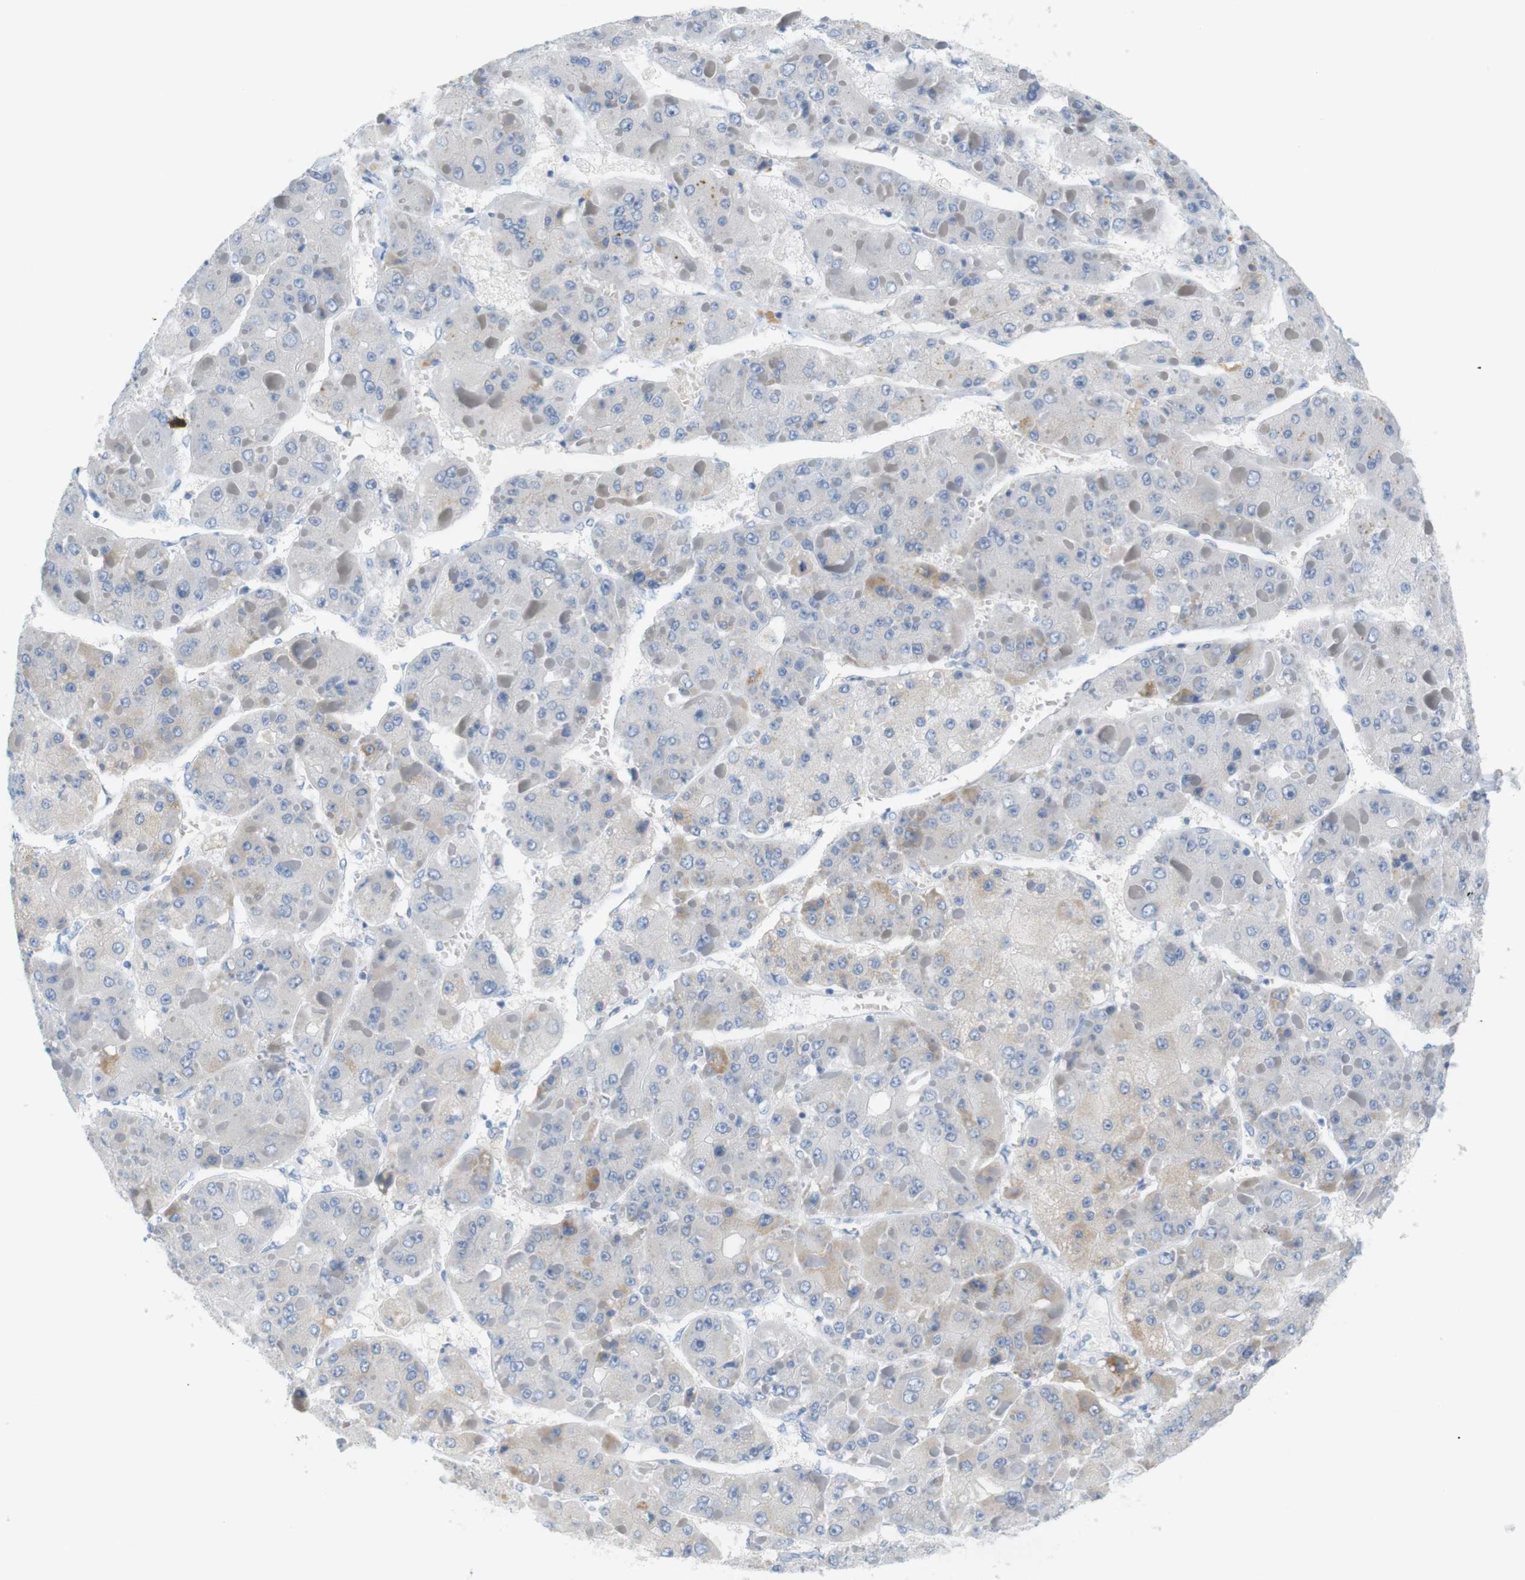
{"staining": {"intensity": "negative", "quantity": "none", "location": "none"}, "tissue": "liver cancer", "cell_type": "Tumor cells", "image_type": "cancer", "snomed": [{"axis": "morphology", "description": "Carcinoma, Hepatocellular, NOS"}, {"axis": "topography", "description": "Liver"}], "caption": "High power microscopy histopathology image of an IHC histopathology image of liver cancer, revealing no significant staining in tumor cells.", "gene": "LRRK2", "patient": {"sex": "female", "age": 73}}